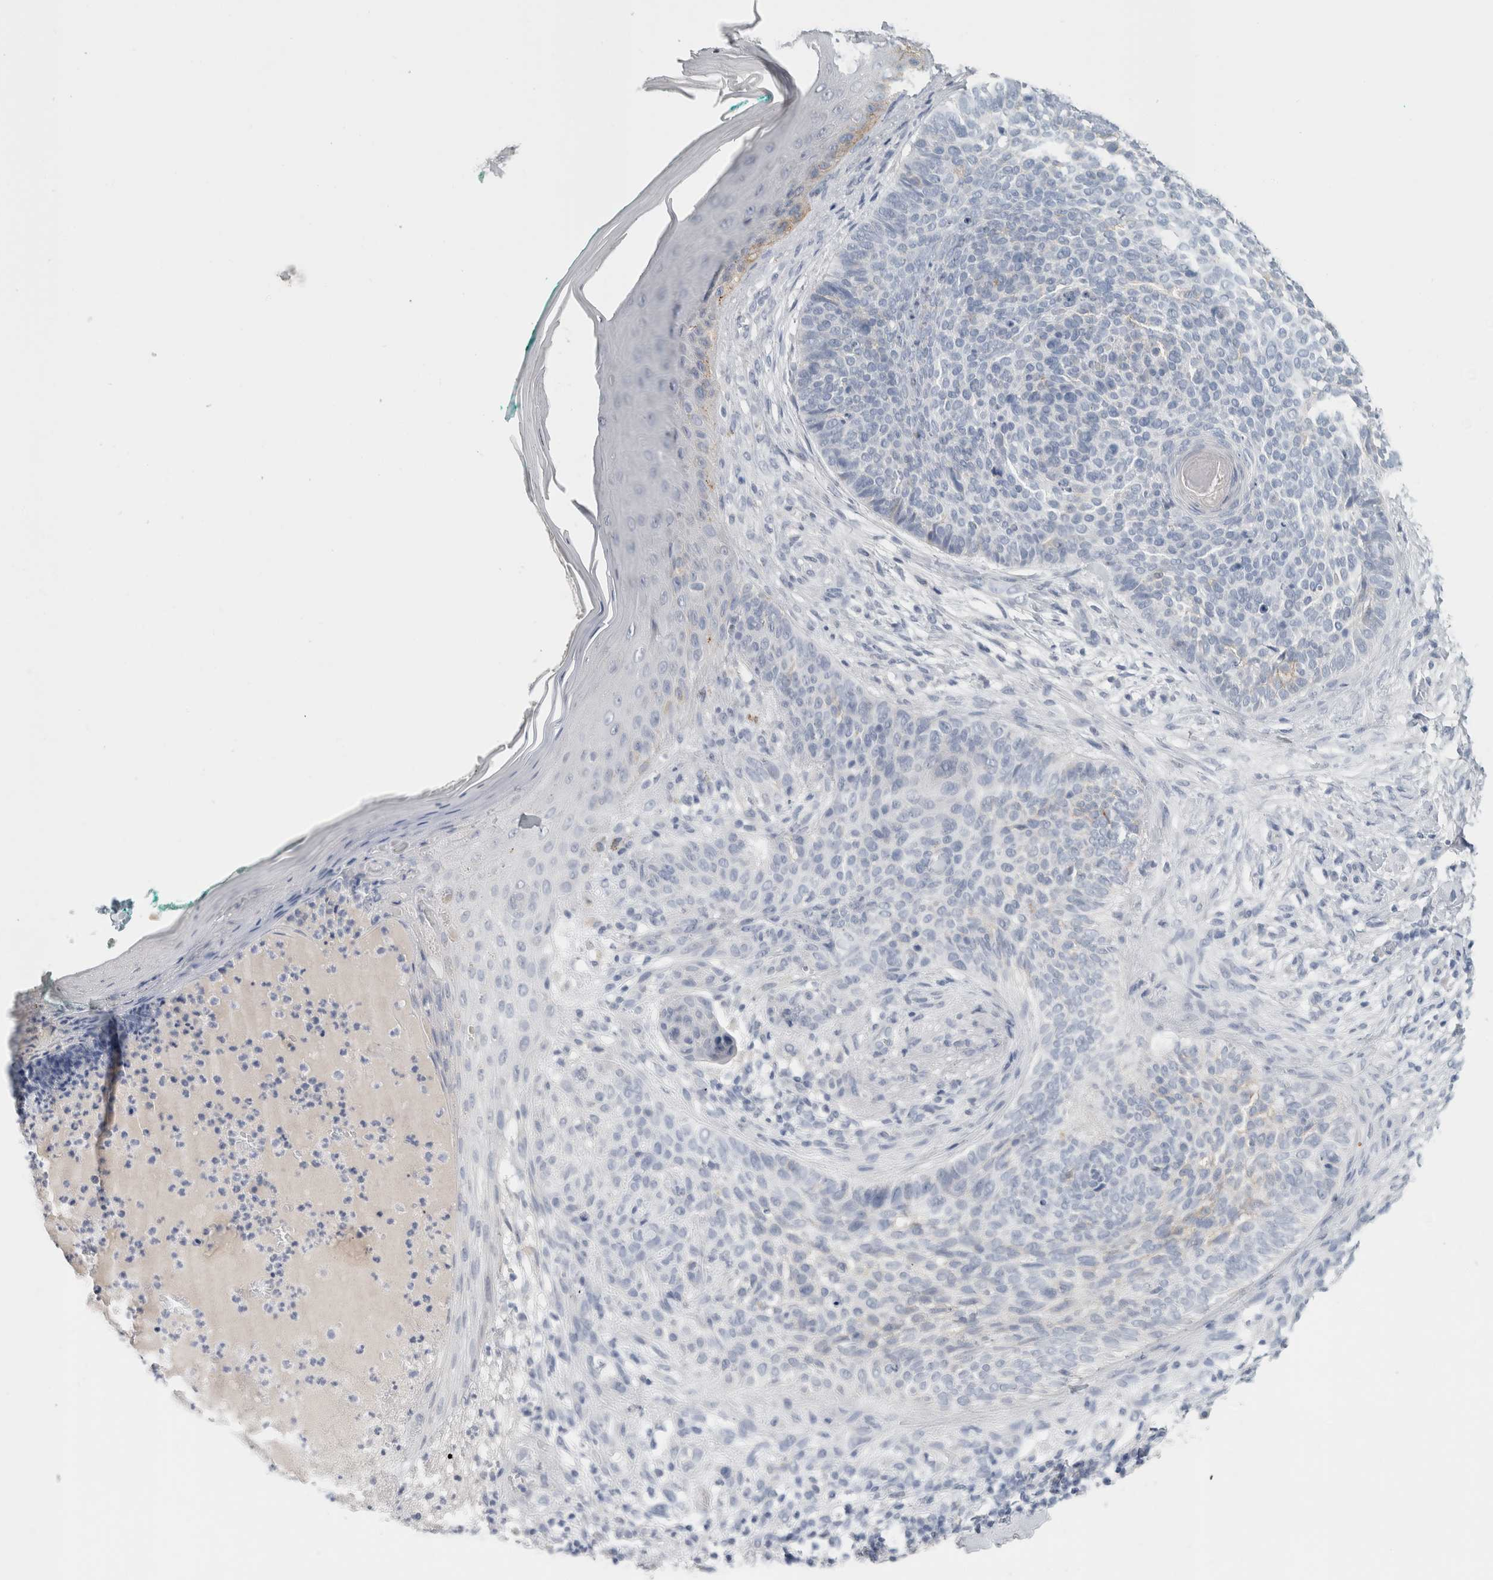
{"staining": {"intensity": "negative", "quantity": "none", "location": "none"}, "tissue": "skin cancer", "cell_type": "Tumor cells", "image_type": "cancer", "snomed": [{"axis": "morphology", "description": "Normal tissue, NOS"}, {"axis": "morphology", "description": "Basal cell carcinoma"}, {"axis": "topography", "description": "Skin"}], "caption": "Photomicrograph shows no protein expression in tumor cells of skin cancer tissue.", "gene": "BCAN", "patient": {"sex": "male", "age": 67}}